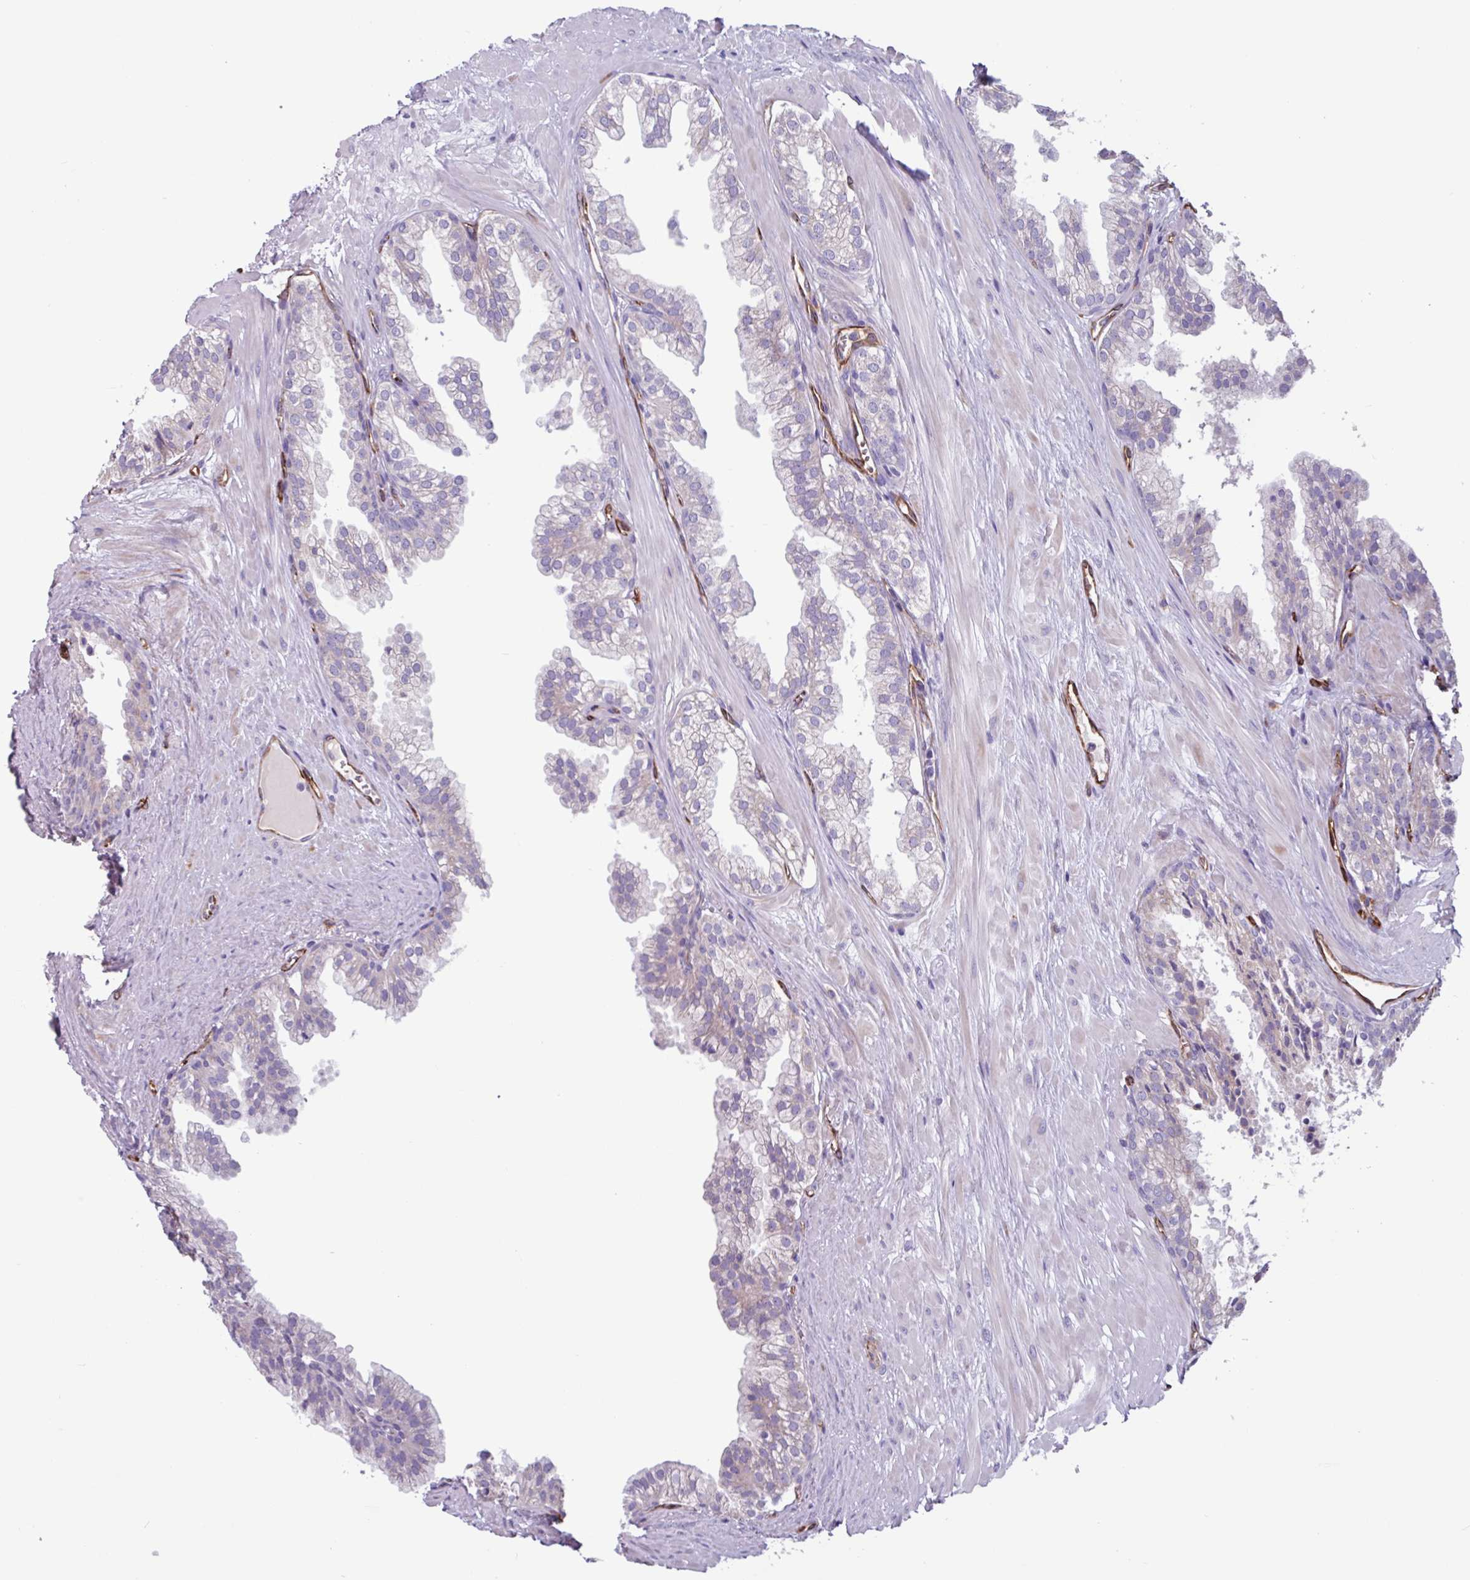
{"staining": {"intensity": "negative", "quantity": "none", "location": "none"}, "tissue": "prostate", "cell_type": "Glandular cells", "image_type": "normal", "snomed": [{"axis": "morphology", "description": "Normal tissue, NOS"}, {"axis": "topography", "description": "Prostate"}, {"axis": "topography", "description": "Peripheral nerve tissue"}], "caption": "A micrograph of prostate stained for a protein exhibits no brown staining in glandular cells.", "gene": "BTD", "patient": {"sex": "male", "age": 55}}